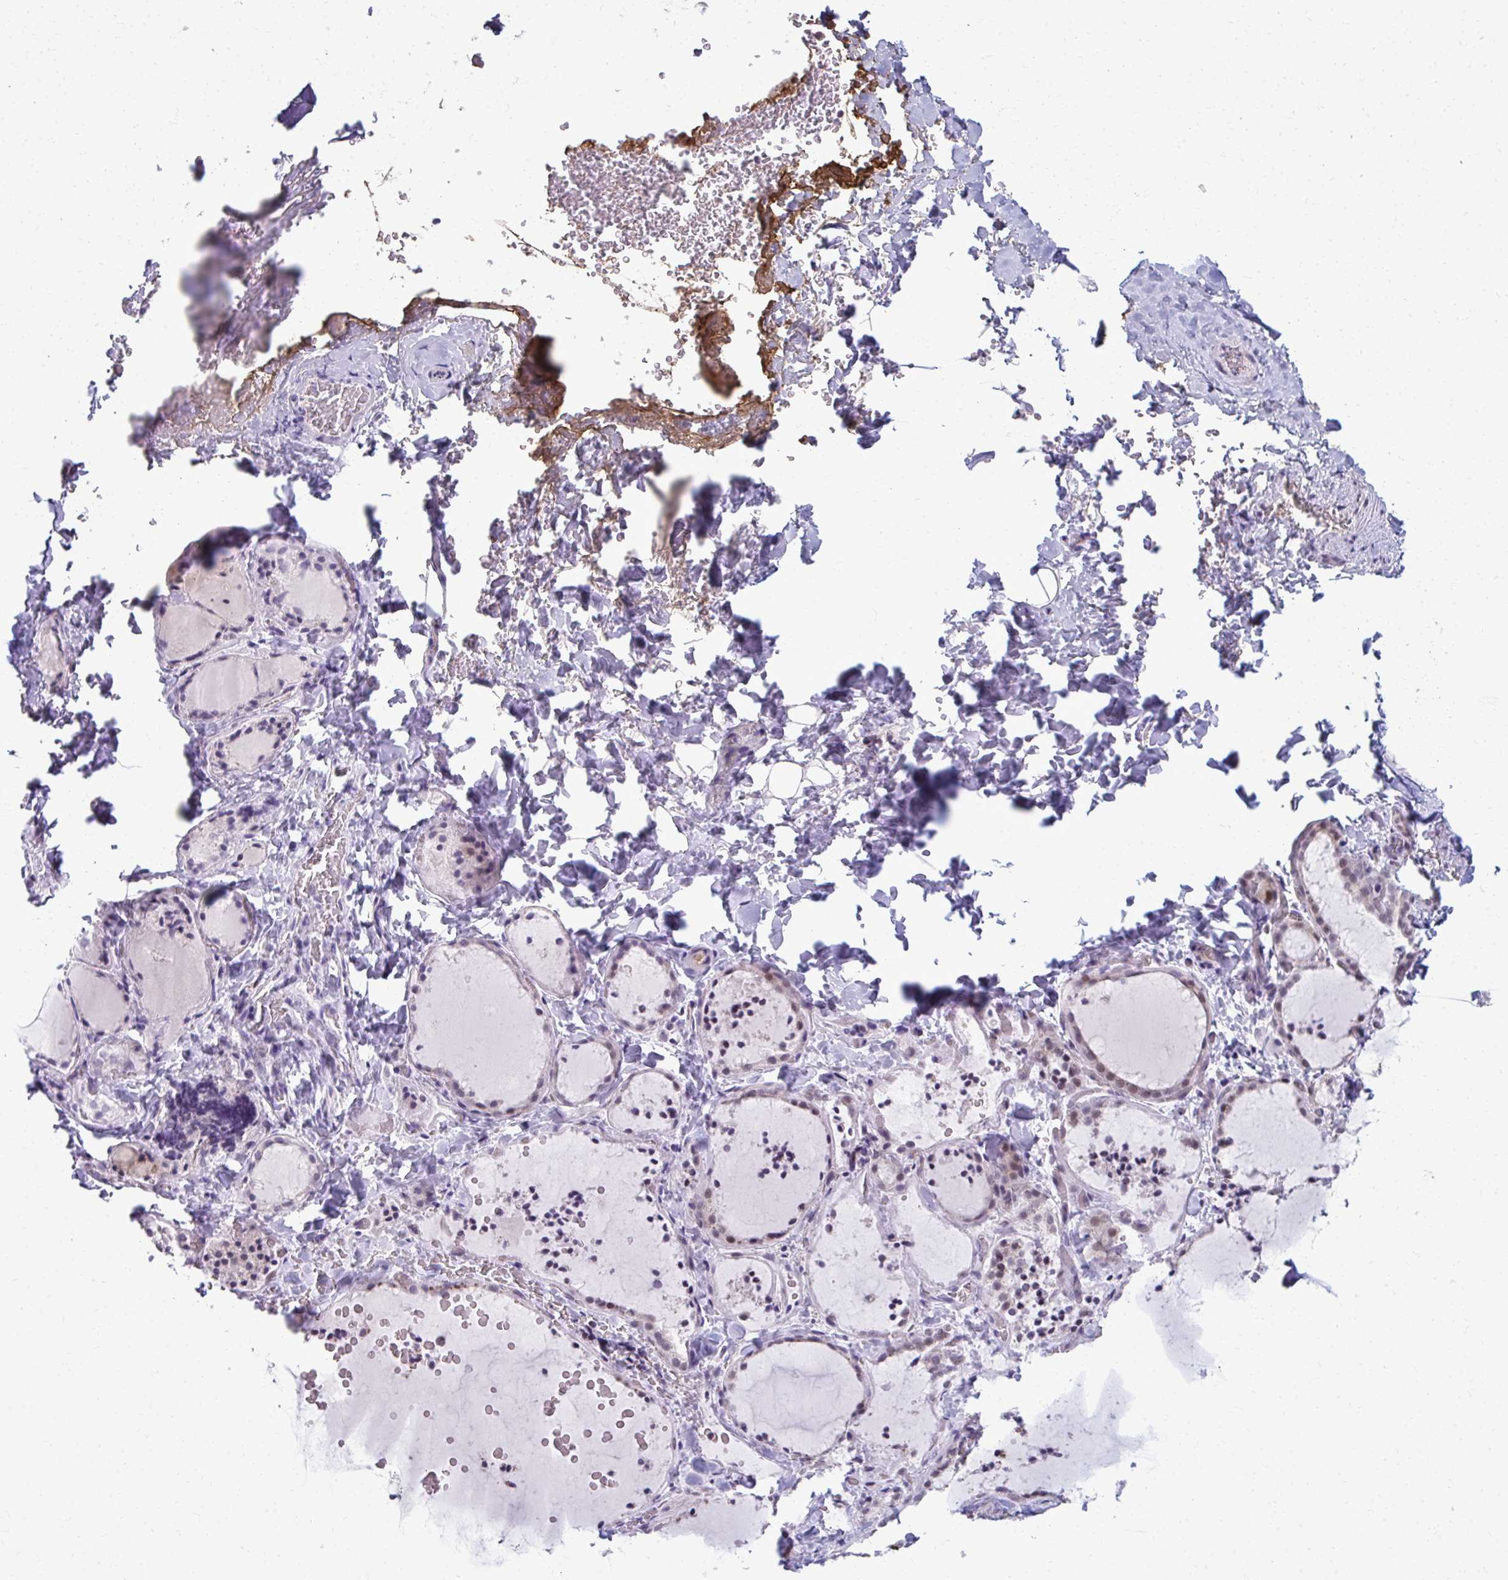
{"staining": {"intensity": "weak", "quantity": "25%-75%", "location": "nuclear"}, "tissue": "thyroid gland", "cell_type": "Glandular cells", "image_type": "normal", "snomed": [{"axis": "morphology", "description": "Normal tissue, NOS"}, {"axis": "topography", "description": "Thyroid gland"}], "caption": "A brown stain labels weak nuclear expression of a protein in glandular cells of benign human thyroid gland. (Stains: DAB in brown, nuclei in blue, Microscopy: brightfield microscopy at high magnification).", "gene": "MAF1", "patient": {"sex": "female", "age": 22}}